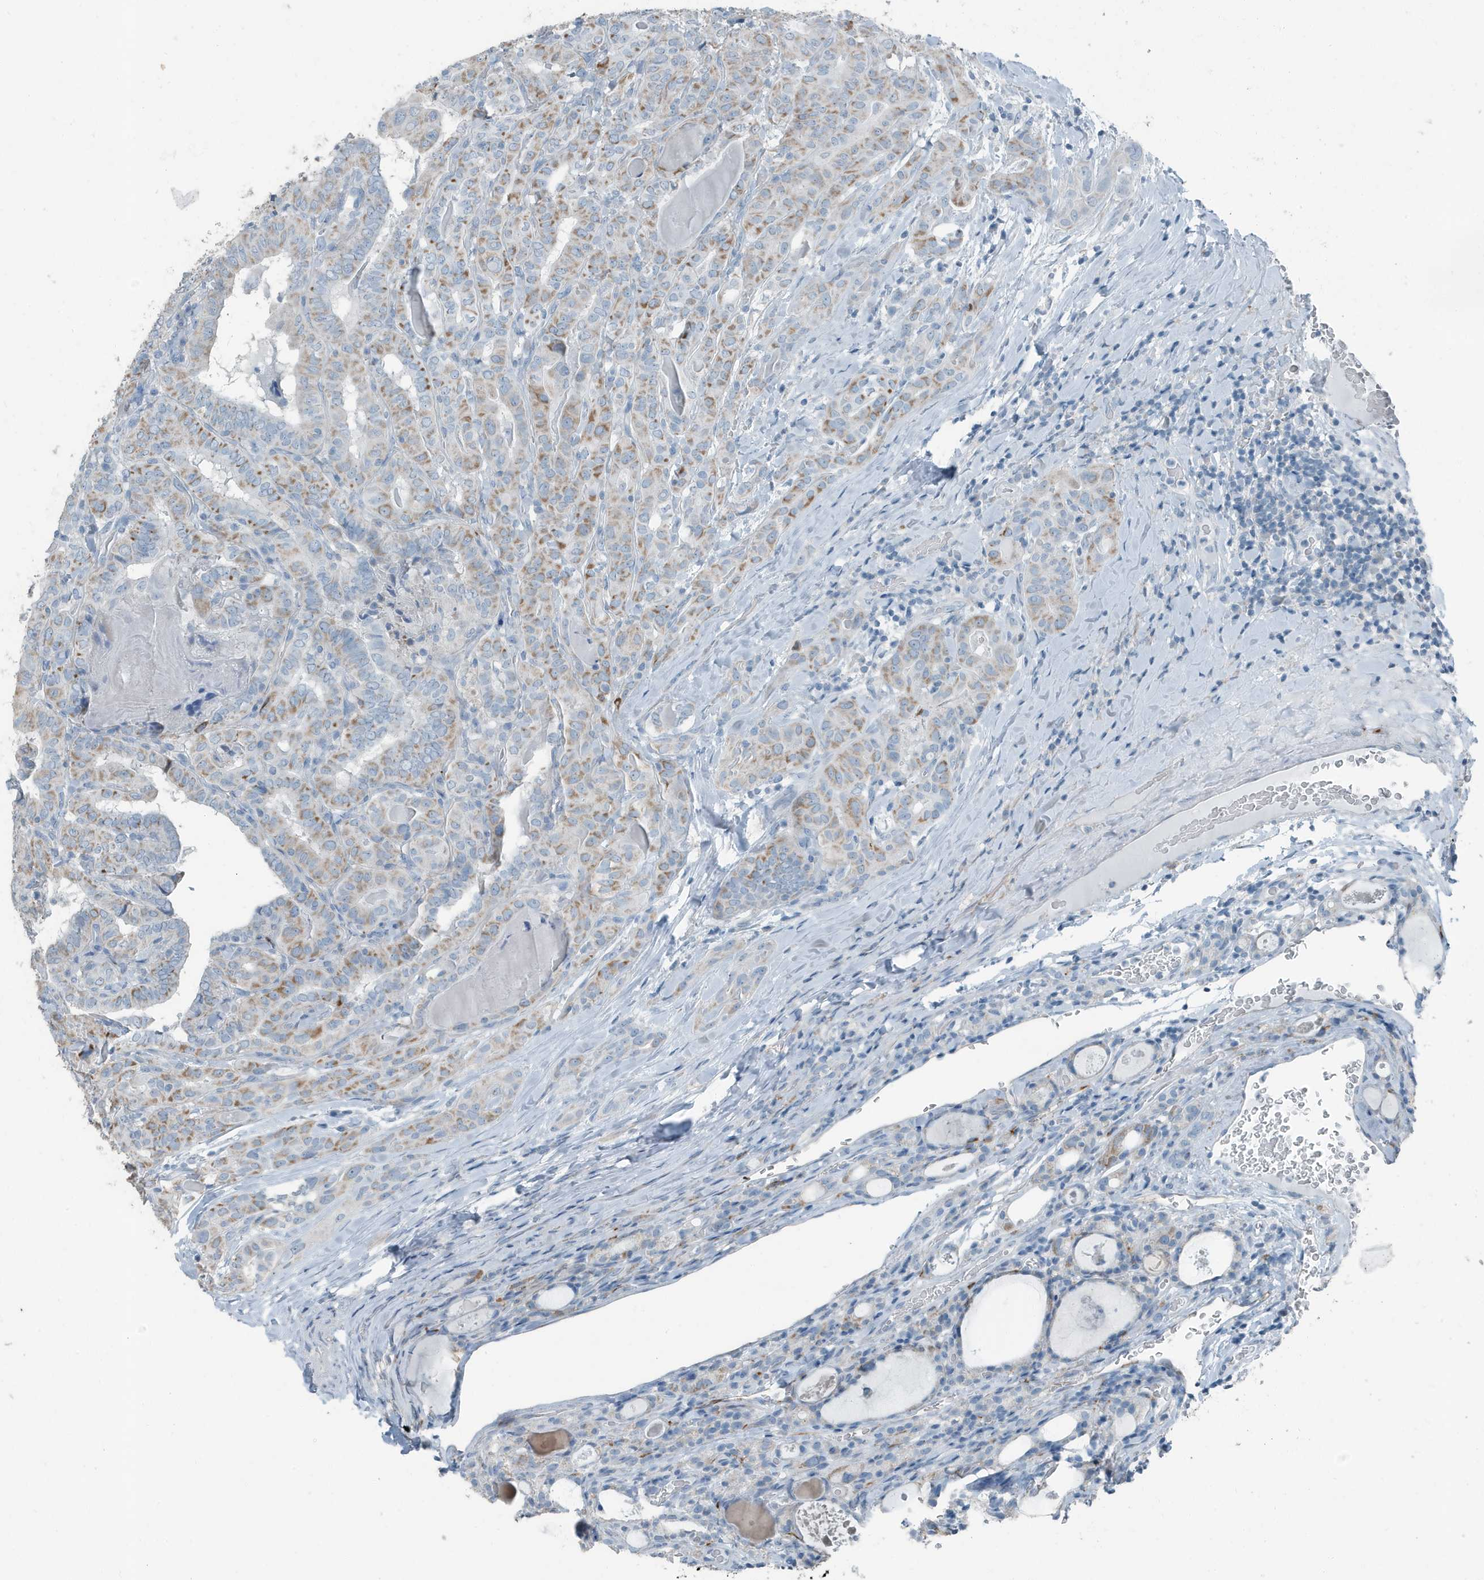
{"staining": {"intensity": "moderate", "quantity": "25%-75%", "location": "cytoplasmic/membranous"}, "tissue": "thyroid cancer", "cell_type": "Tumor cells", "image_type": "cancer", "snomed": [{"axis": "morphology", "description": "Papillary adenocarcinoma, NOS"}, {"axis": "topography", "description": "Thyroid gland"}], "caption": "Thyroid cancer (papillary adenocarcinoma) was stained to show a protein in brown. There is medium levels of moderate cytoplasmic/membranous positivity in about 25%-75% of tumor cells.", "gene": "FAM162A", "patient": {"sex": "female", "age": 72}}